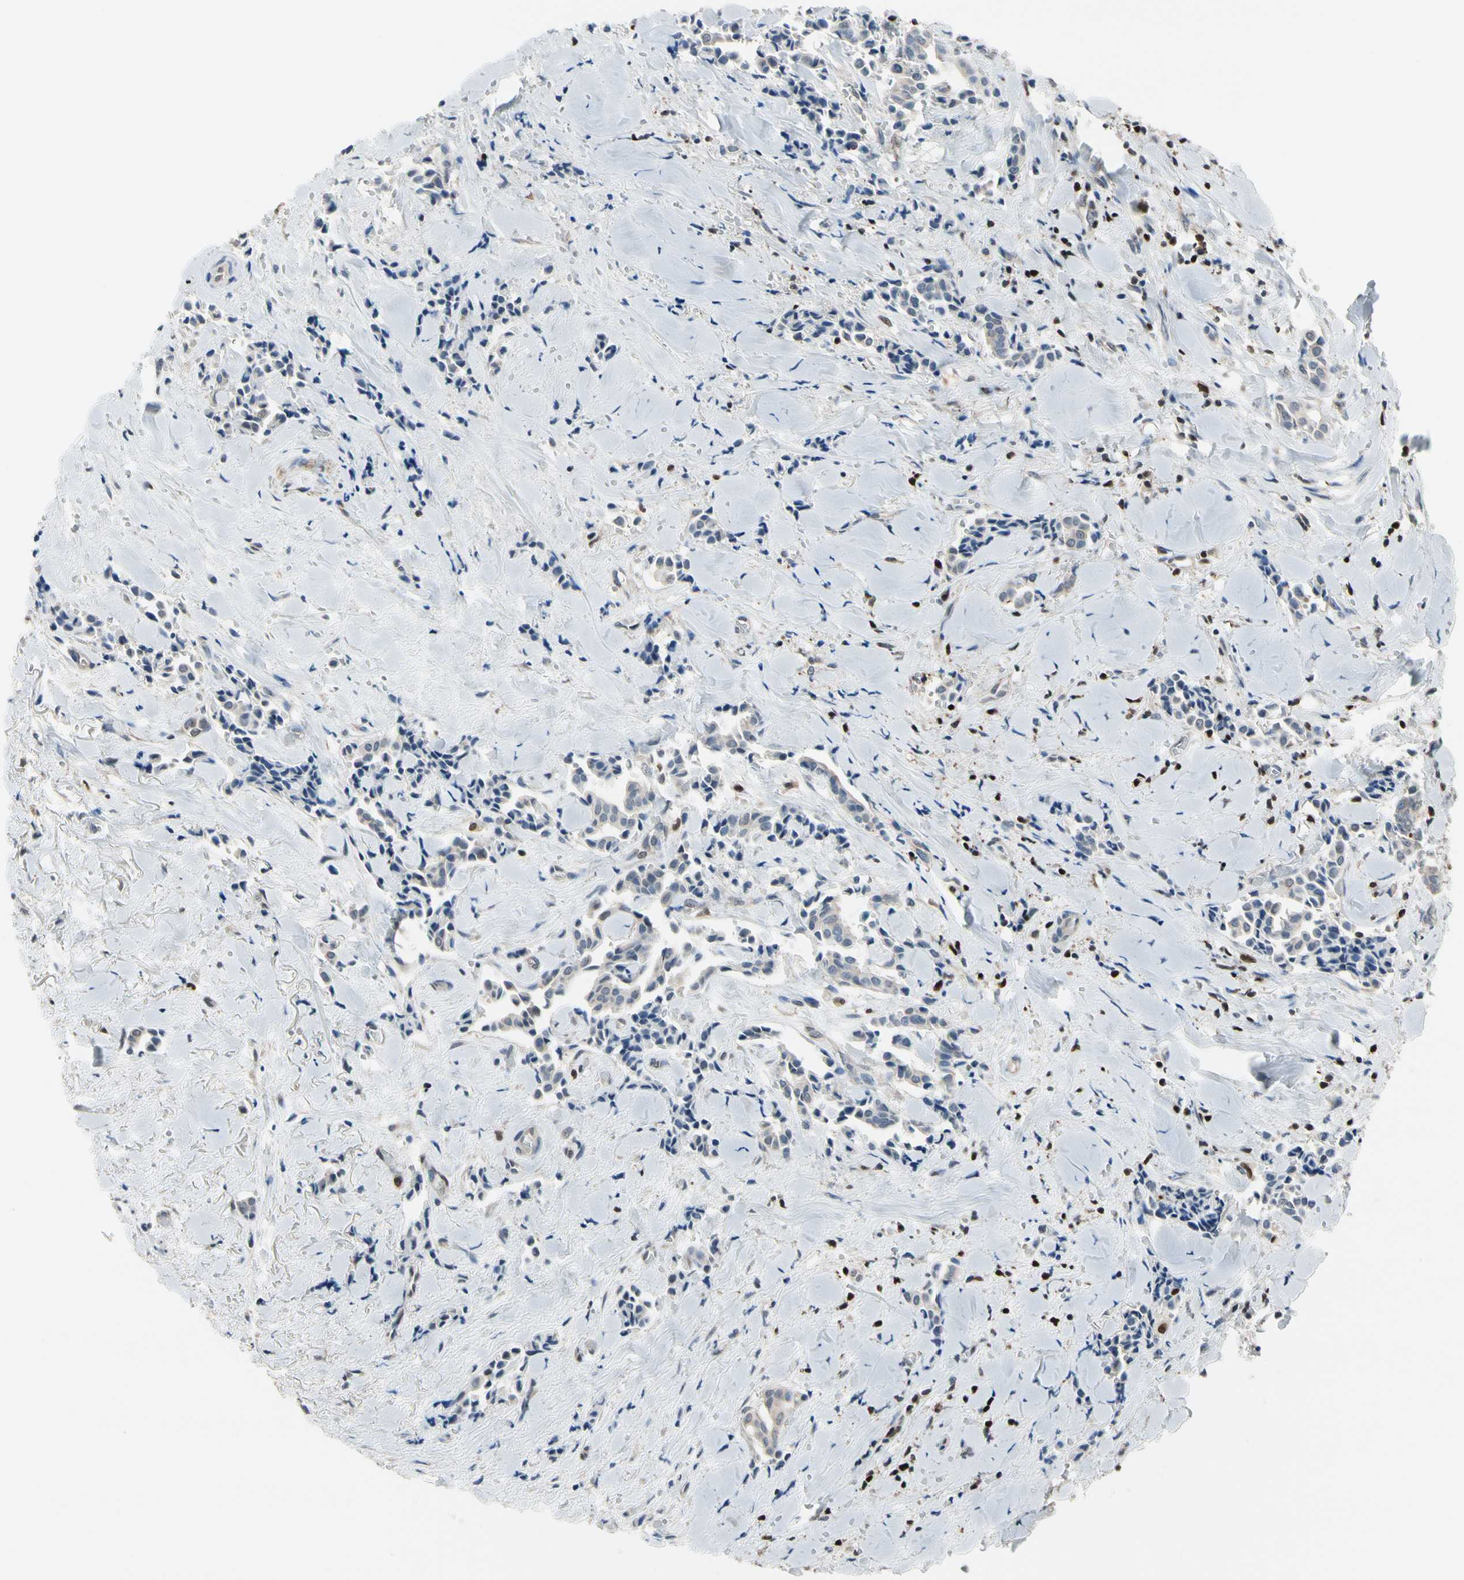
{"staining": {"intensity": "negative", "quantity": "none", "location": "none"}, "tissue": "head and neck cancer", "cell_type": "Tumor cells", "image_type": "cancer", "snomed": [{"axis": "morphology", "description": "Adenocarcinoma, NOS"}, {"axis": "topography", "description": "Salivary gland"}, {"axis": "topography", "description": "Head-Neck"}], "caption": "An image of human head and neck cancer is negative for staining in tumor cells. Nuclei are stained in blue.", "gene": "NFATC2", "patient": {"sex": "female", "age": 59}}